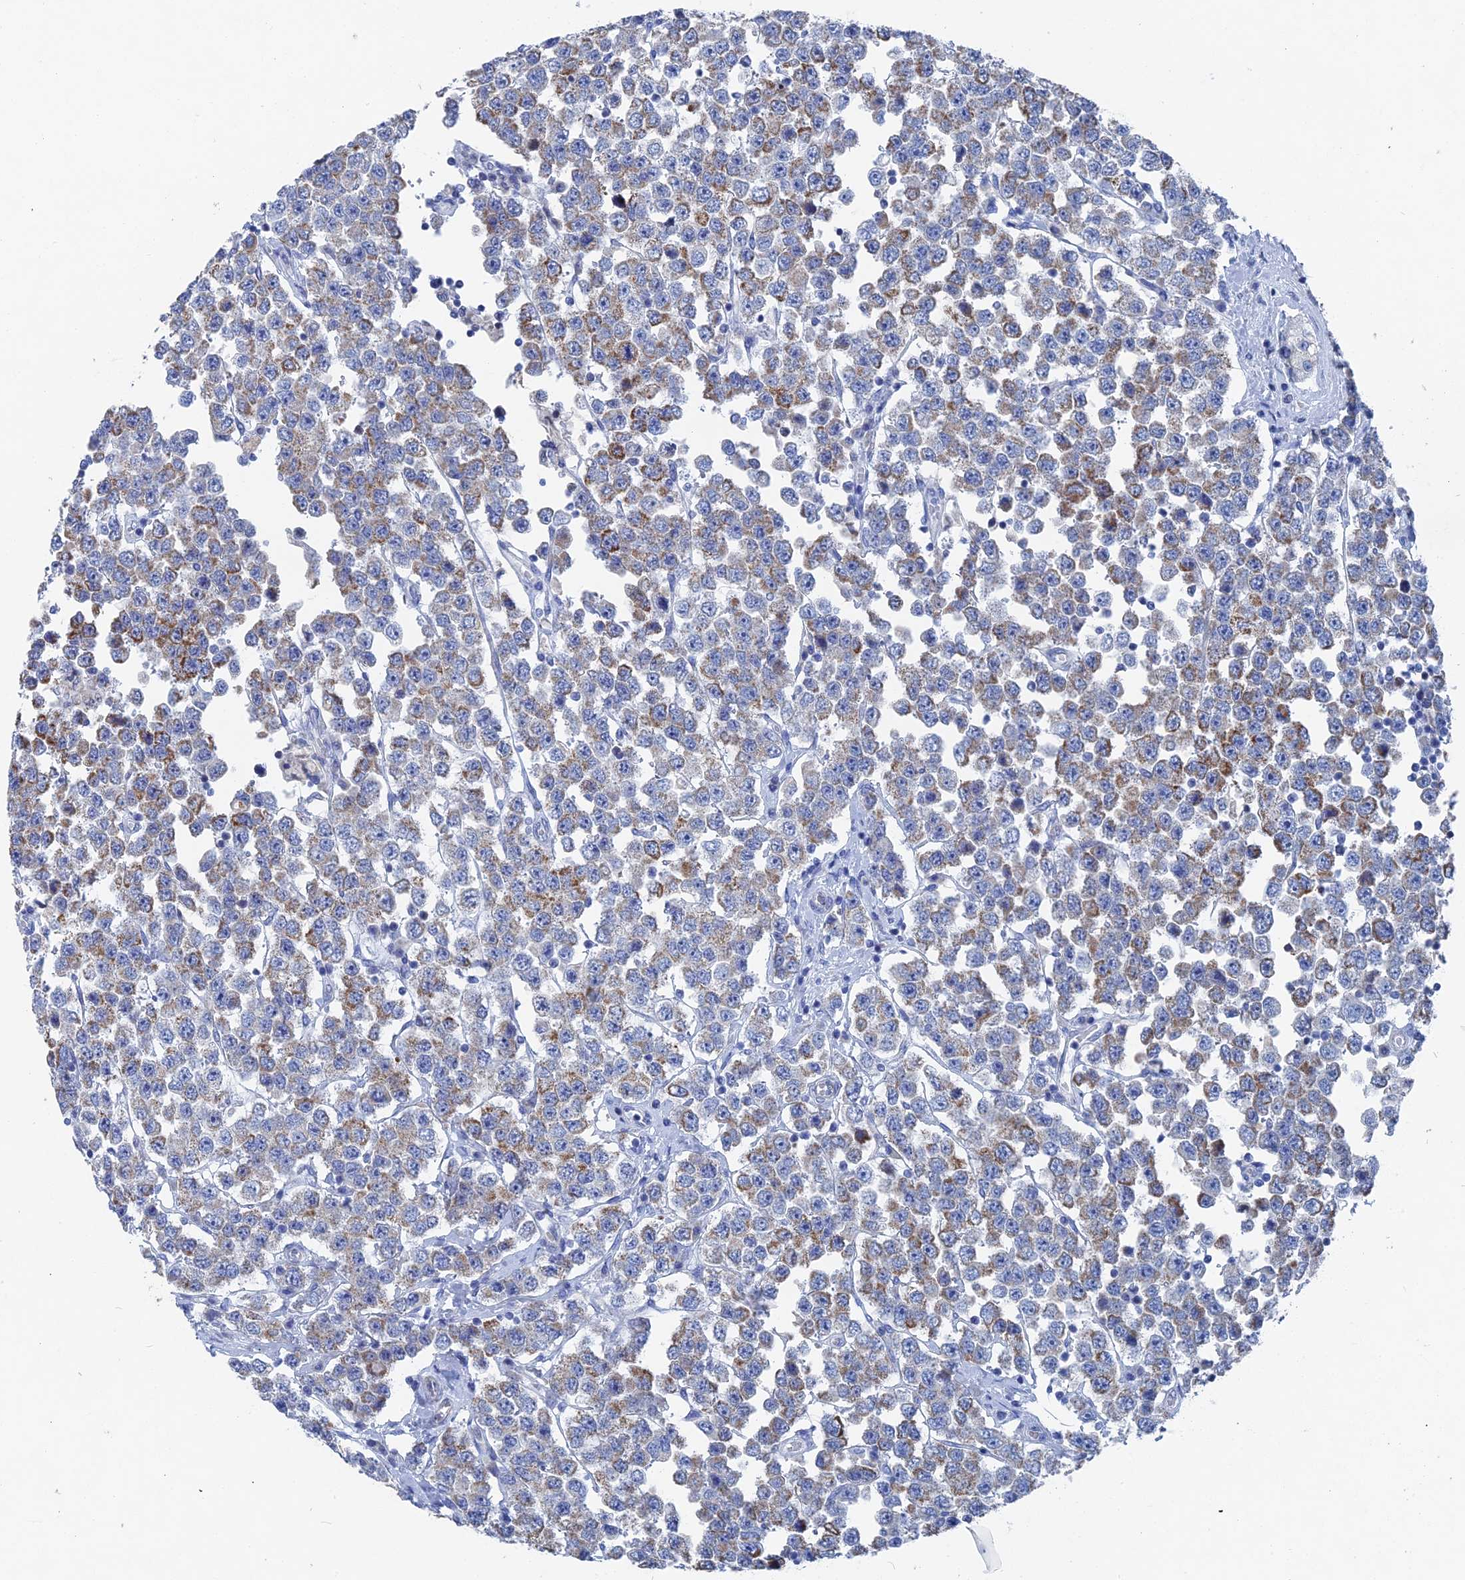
{"staining": {"intensity": "moderate", "quantity": "<25%", "location": "cytoplasmic/membranous"}, "tissue": "testis cancer", "cell_type": "Tumor cells", "image_type": "cancer", "snomed": [{"axis": "morphology", "description": "Seminoma, NOS"}, {"axis": "topography", "description": "Testis"}], "caption": "Testis cancer (seminoma) stained with DAB immunohistochemistry (IHC) exhibits low levels of moderate cytoplasmic/membranous positivity in about <25% of tumor cells.", "gene": "HIGD1A", "patient": {"sex": "male", "age": 28}}